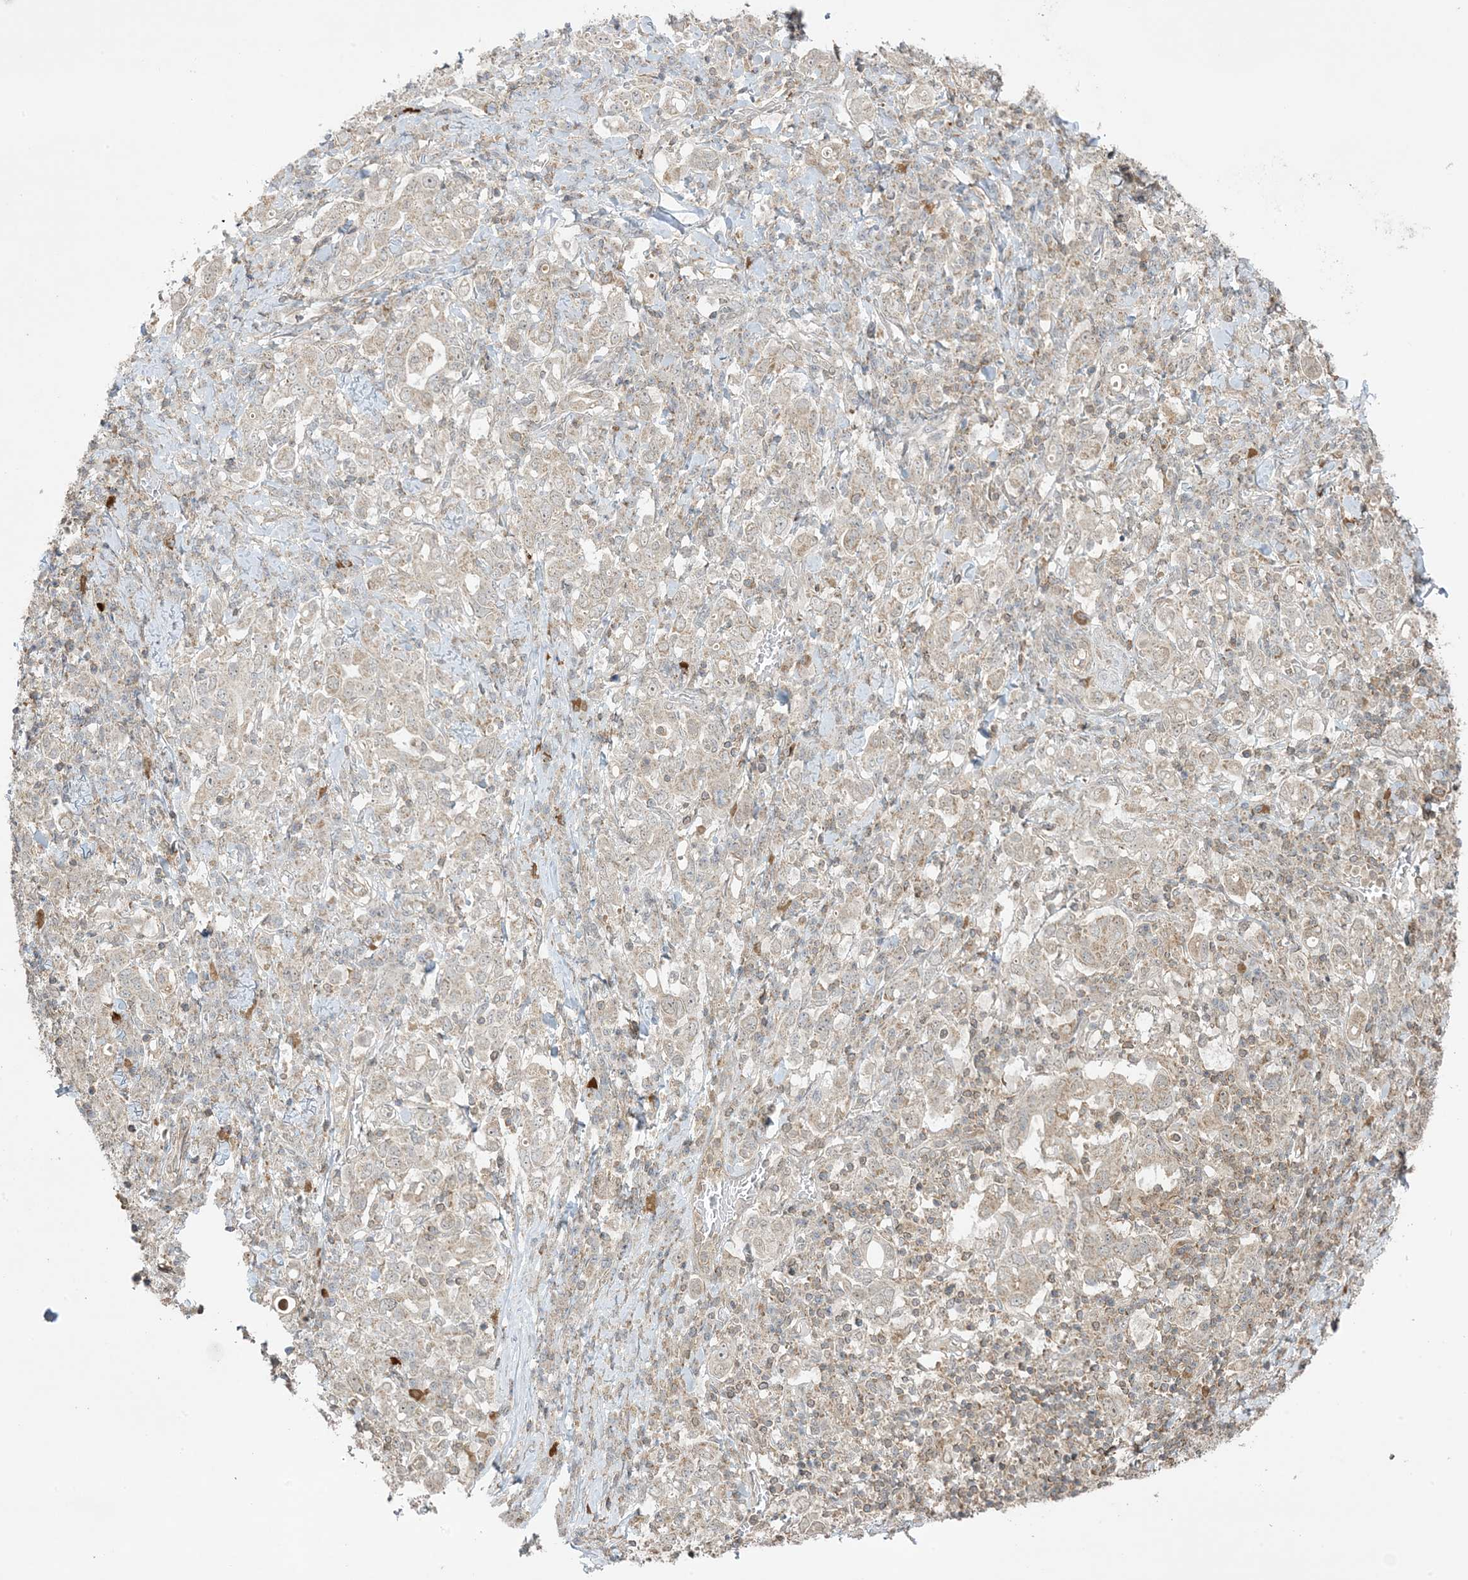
{"staining": {"intensity": "moderate", "quantity": "<25%", "location": "cytoplasmic/membranous"}, "tissue": "stomach cancer", "cell_type": "Tumor cells", "image_type": "cancer", "snomed": [{"axis": "morphology", "description": "Adenocarcinoma, NOS"}, {"axis": "topography", "description": "Stomach, upper"}], "caption": "The photomicrograph reveals staining of adenocarcinoma (stomach), revealing moderate cytoplasmic/membranous protein staining (brown color) within tumor cells.", "gene": "PHLDB2", "patient": {"sex": "male", "age": 62}}